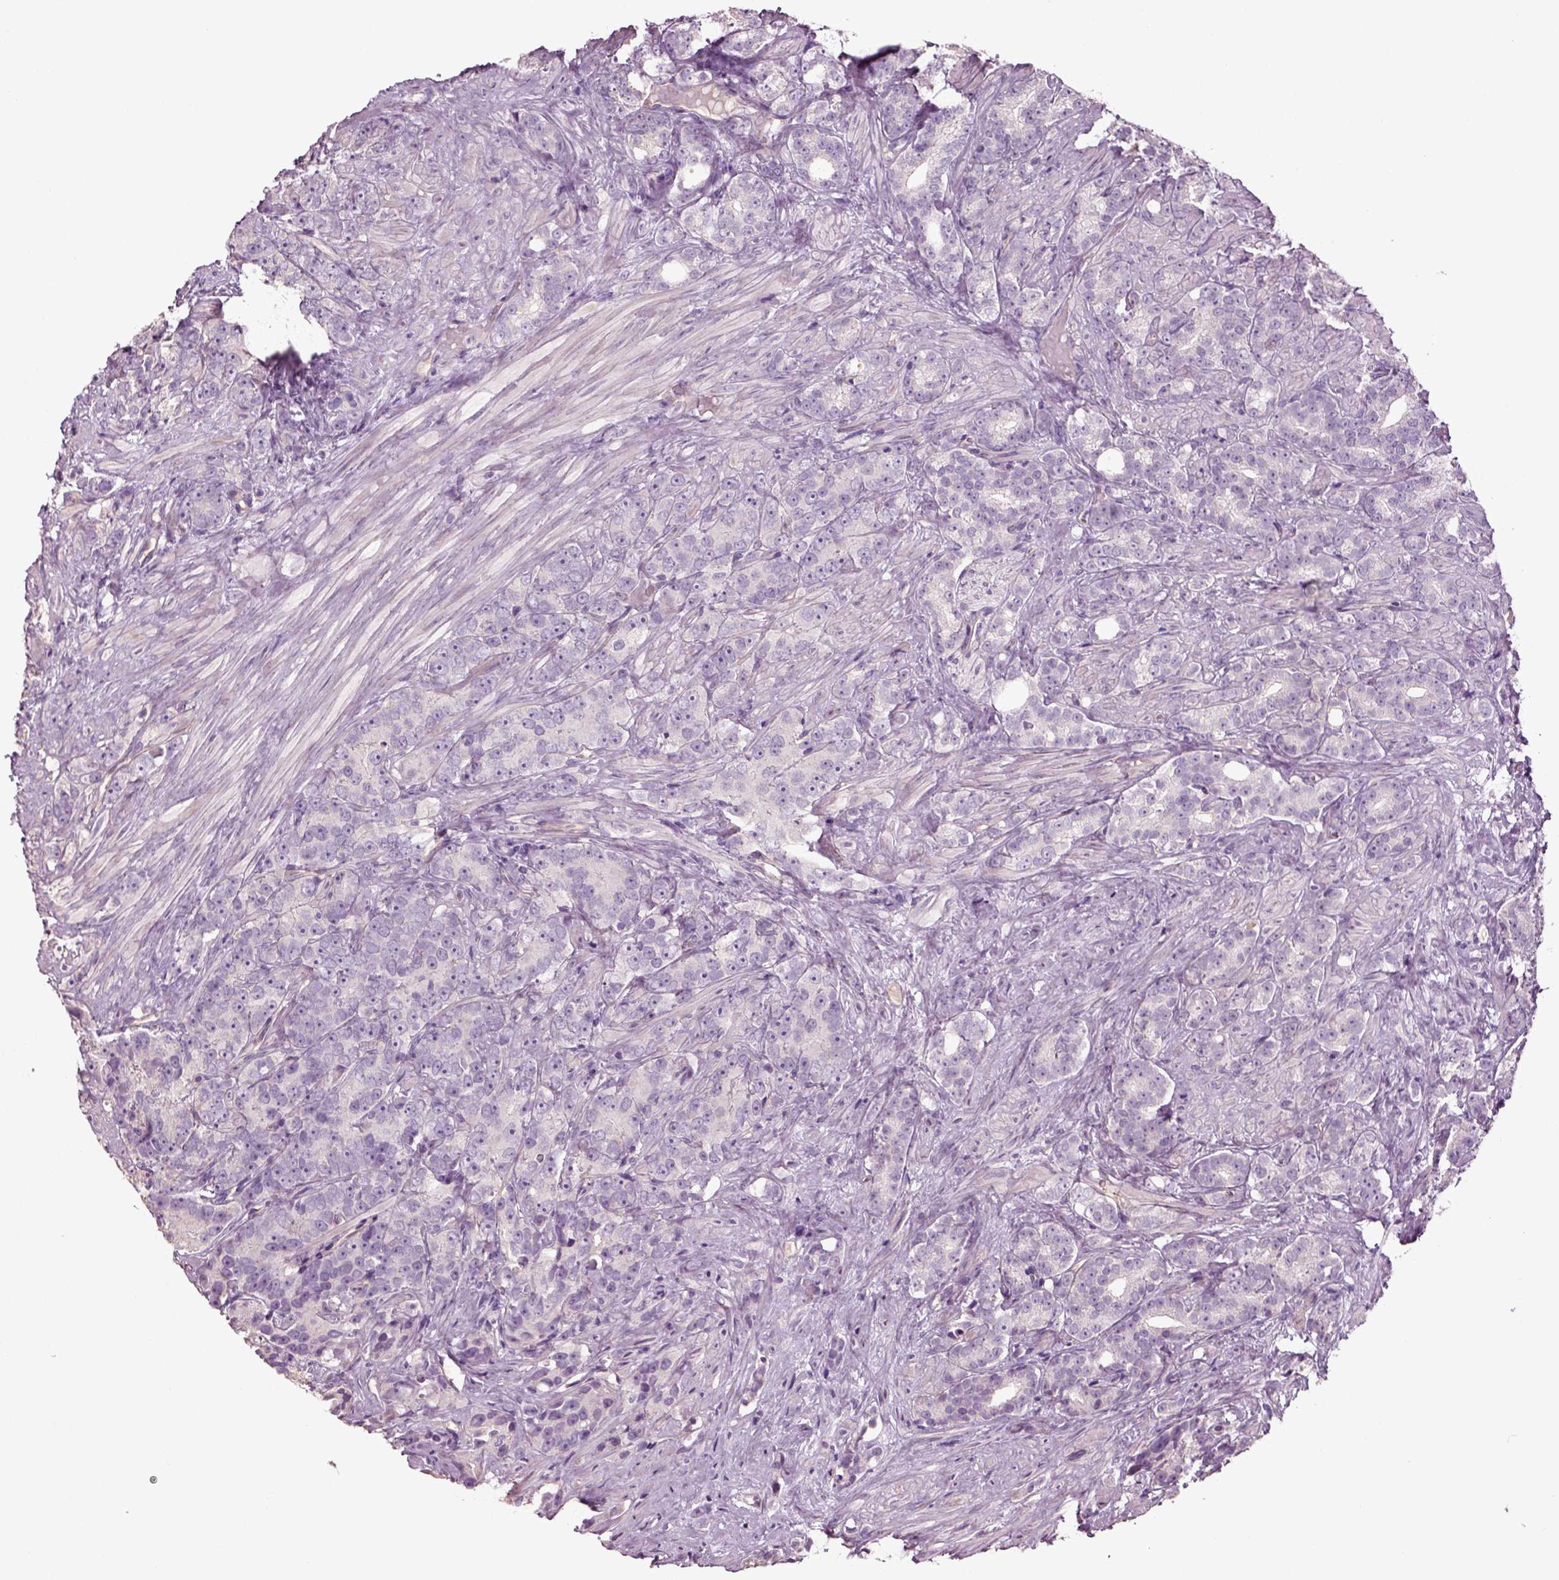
{"staining": {"intensity": "negative", "quantity": "none", "location": "none"}, "tissue": "prostate cancer", "cell_type": "Tumor cells", "image_type": "cancer", "snomed": [{"axis": "morphology", "description": "Adenocarcinoma, High grade"}, {"axis": "topography", "description": "Prostate"}], "caption": "Tumor cells are negative for protein expression in human prostate cancer.", "gene": "DEFB118", "patient": {"sex": "male", "age": 90}}